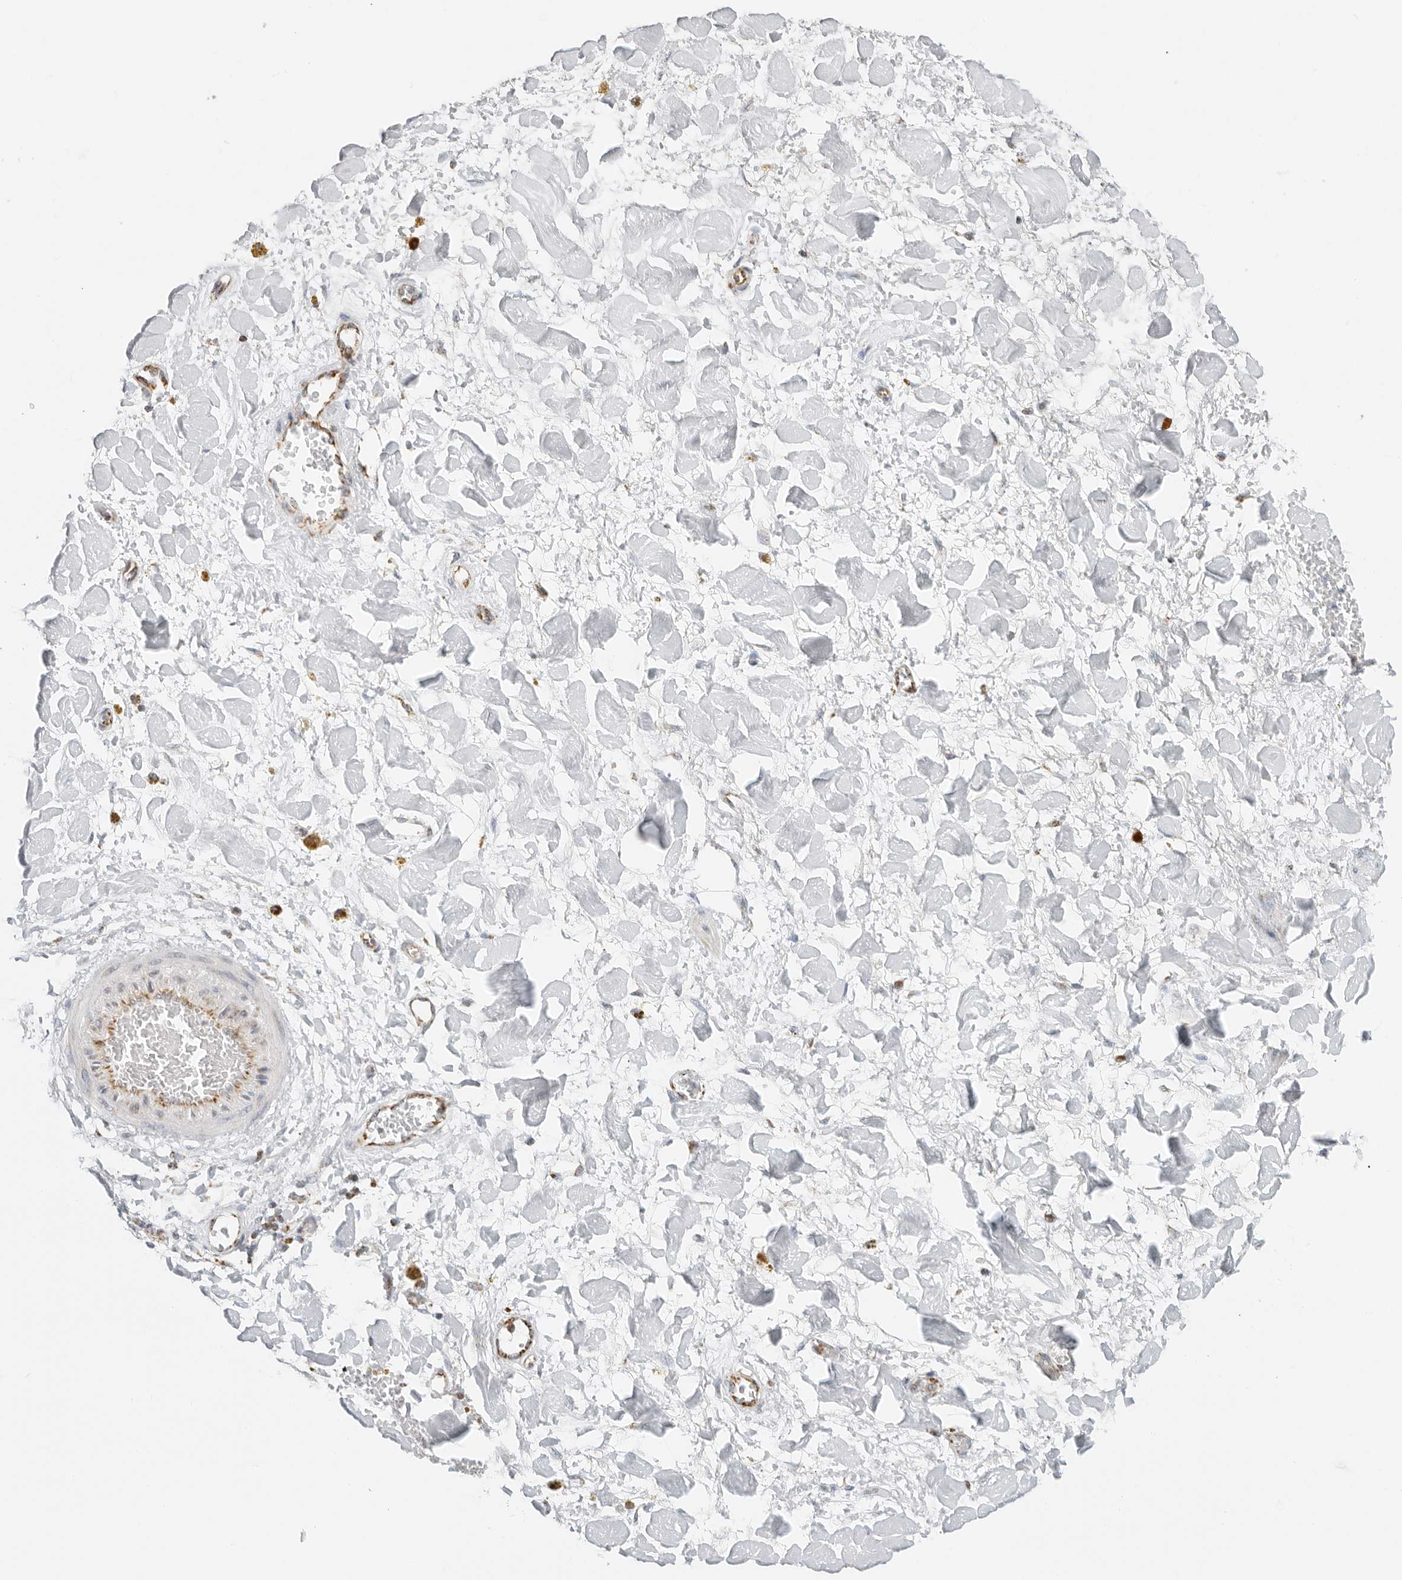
{"staining": {"intensity": "weak", "quantity": ">75%", "location": "cytoplasmic/membranous"}, "tissue": "adipose tissue", "cell_type": "Adipocytes", "image_type": "normal", "snomed": [{"axis": "morphology", "description": "Normal tissue, NOS"}, {"axis": "topography", "description": "Kidney"}, {"axis": "topography", "description": "Peripheral nerve tissue"}], "caption": "IHC image of benign adipose tissue stained for a protein (brown), which exhibits low levels of weak cytoplasmic/membranous staining in about >75% of adipocytes.", "gene": "RC3H1", "patient": {"sex": "male", "age": 7}}